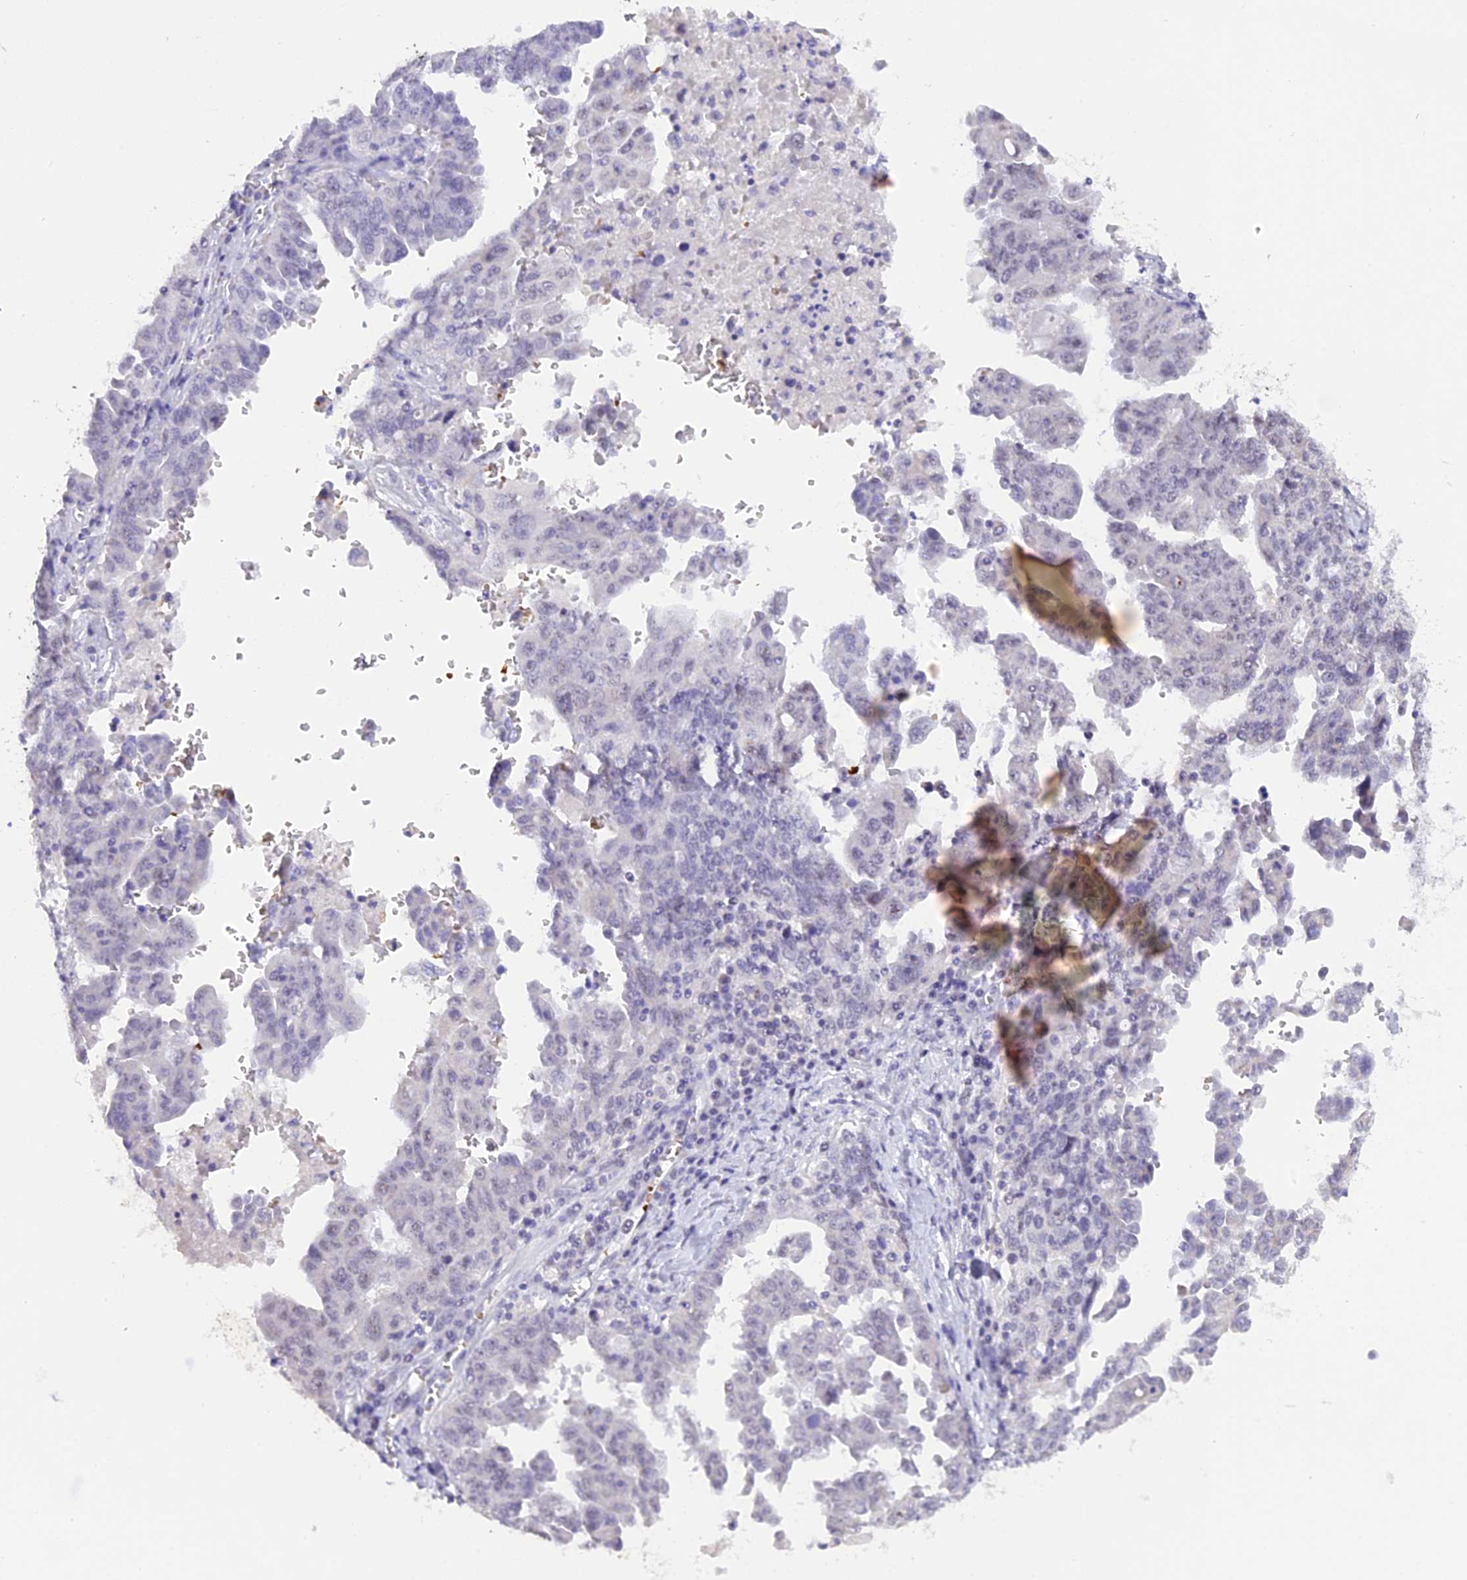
{"staining": {"intensity": "negative", "quantity": "none", "location": "none"}, "tissue": "ovarian cancer", "cell_type": "Tumor cells", "image_type": "cancer", "snomed": [{"axis": "morphology", "description": "Carcinoma, endometroid"}, {"axis": "topography", "description": "Ovary"}], "caption": "Tumor cells are negative for protein expression in human endometroid carcinoma (ovarian).", "gene": "AHSP", "patient": {"sex": "female", "age": 62}}